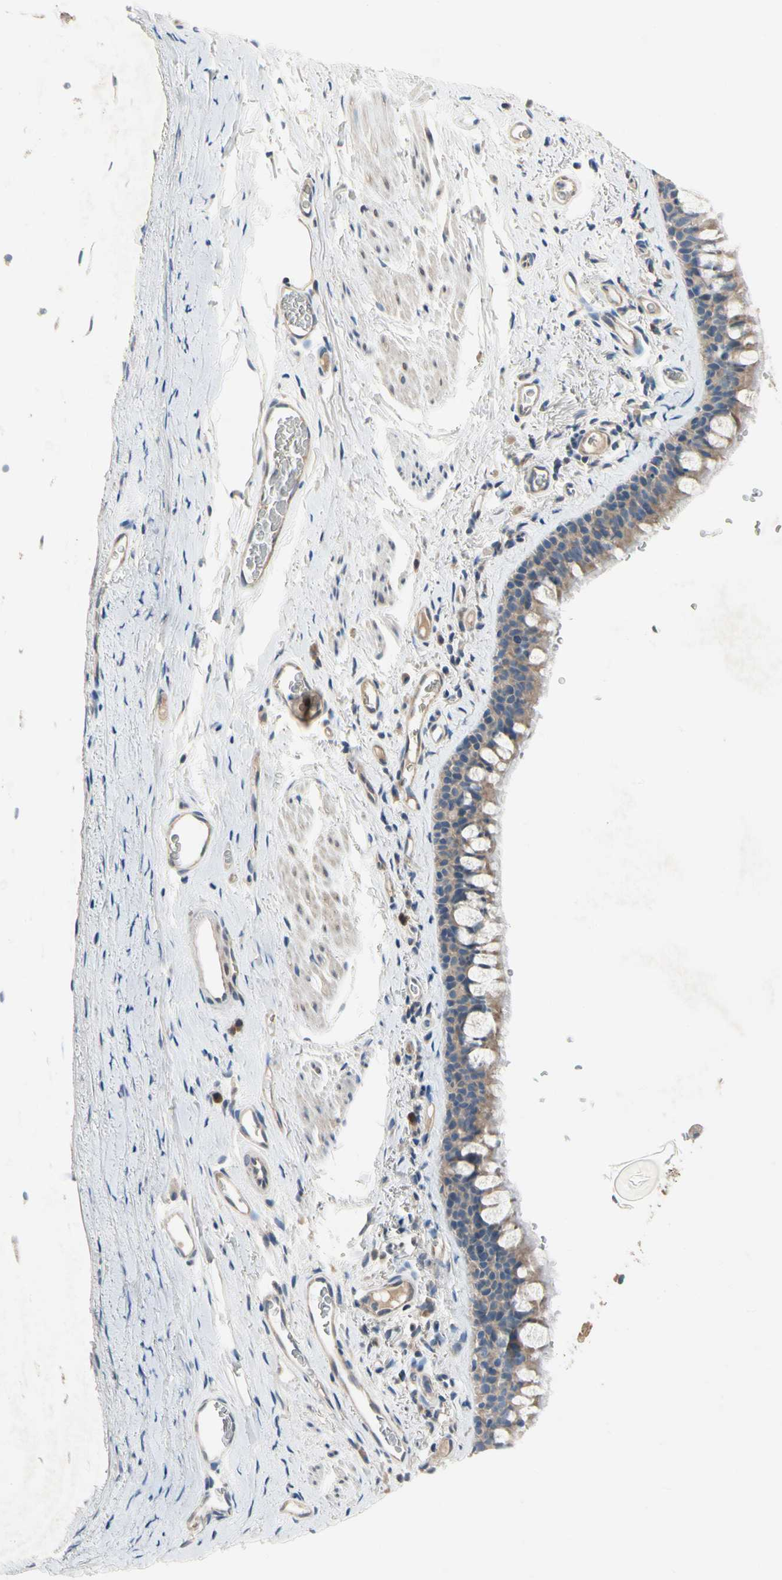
{"staining": {"intensity": "moderate", "quantity": ">75%", "location": "cytoplasmic/membranous"}, "tissue": "bronchus", "cell_type": "Respiratory epithelial cells", "image_type": "normal", "snomed": [{"axis": "morphology", "description": "Normal tissue, NOS"}, {"axis": "morphology", "description": "Malignant melanoma, Metastatic site"}, {"axis": "topography", "description": "Bronchus"}, {"axis": "topography", "description": "Lung"}], "caption": "Bronchus stained with a protein marker shows moderate staining in respiratory epithelial cells.", "gene": "KLHDC8B", "patient": {"sex": "male", "age": 64}}